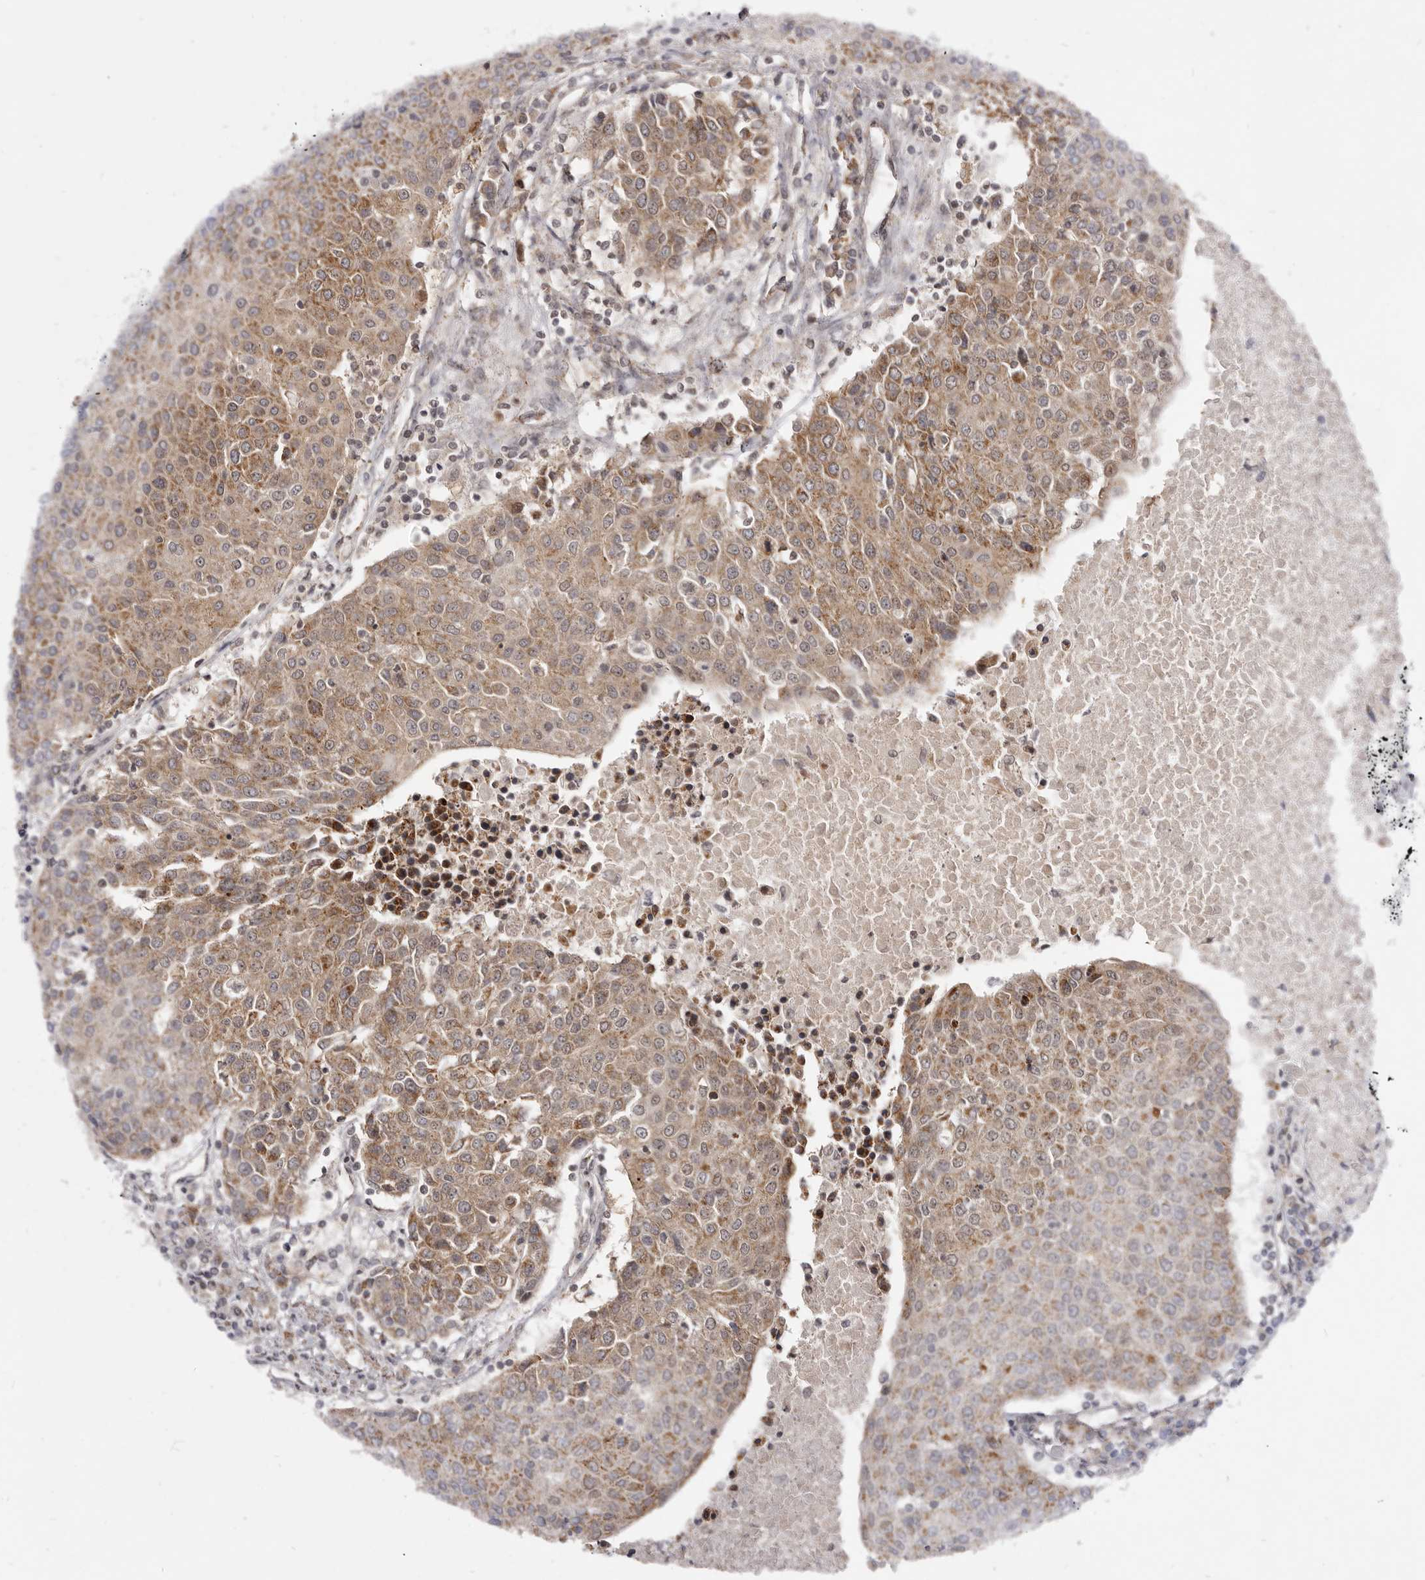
{"staining": {"intensity": "moderate", "quantity": ">75%", "location": "cytoplasmic/membranous"}, "tissue": "urothelial cancer", "cell_type": "Tumor cells", "image_type": "cancer", "snomed": [{"axis": "morphology", "description": "Urothelial carcinoma, High grade"}, {"axis": "topography", "description": "Urinary bladder"}], "caption": "Immunohistochemical staining of human urothelial carcinoma (high-grade) reveals moderate cytoplasmic/membranous protein expression in about >75% of tumor cells.", "gene": "THUMPD1", "patient": {"sex": "female", "age": 85}}